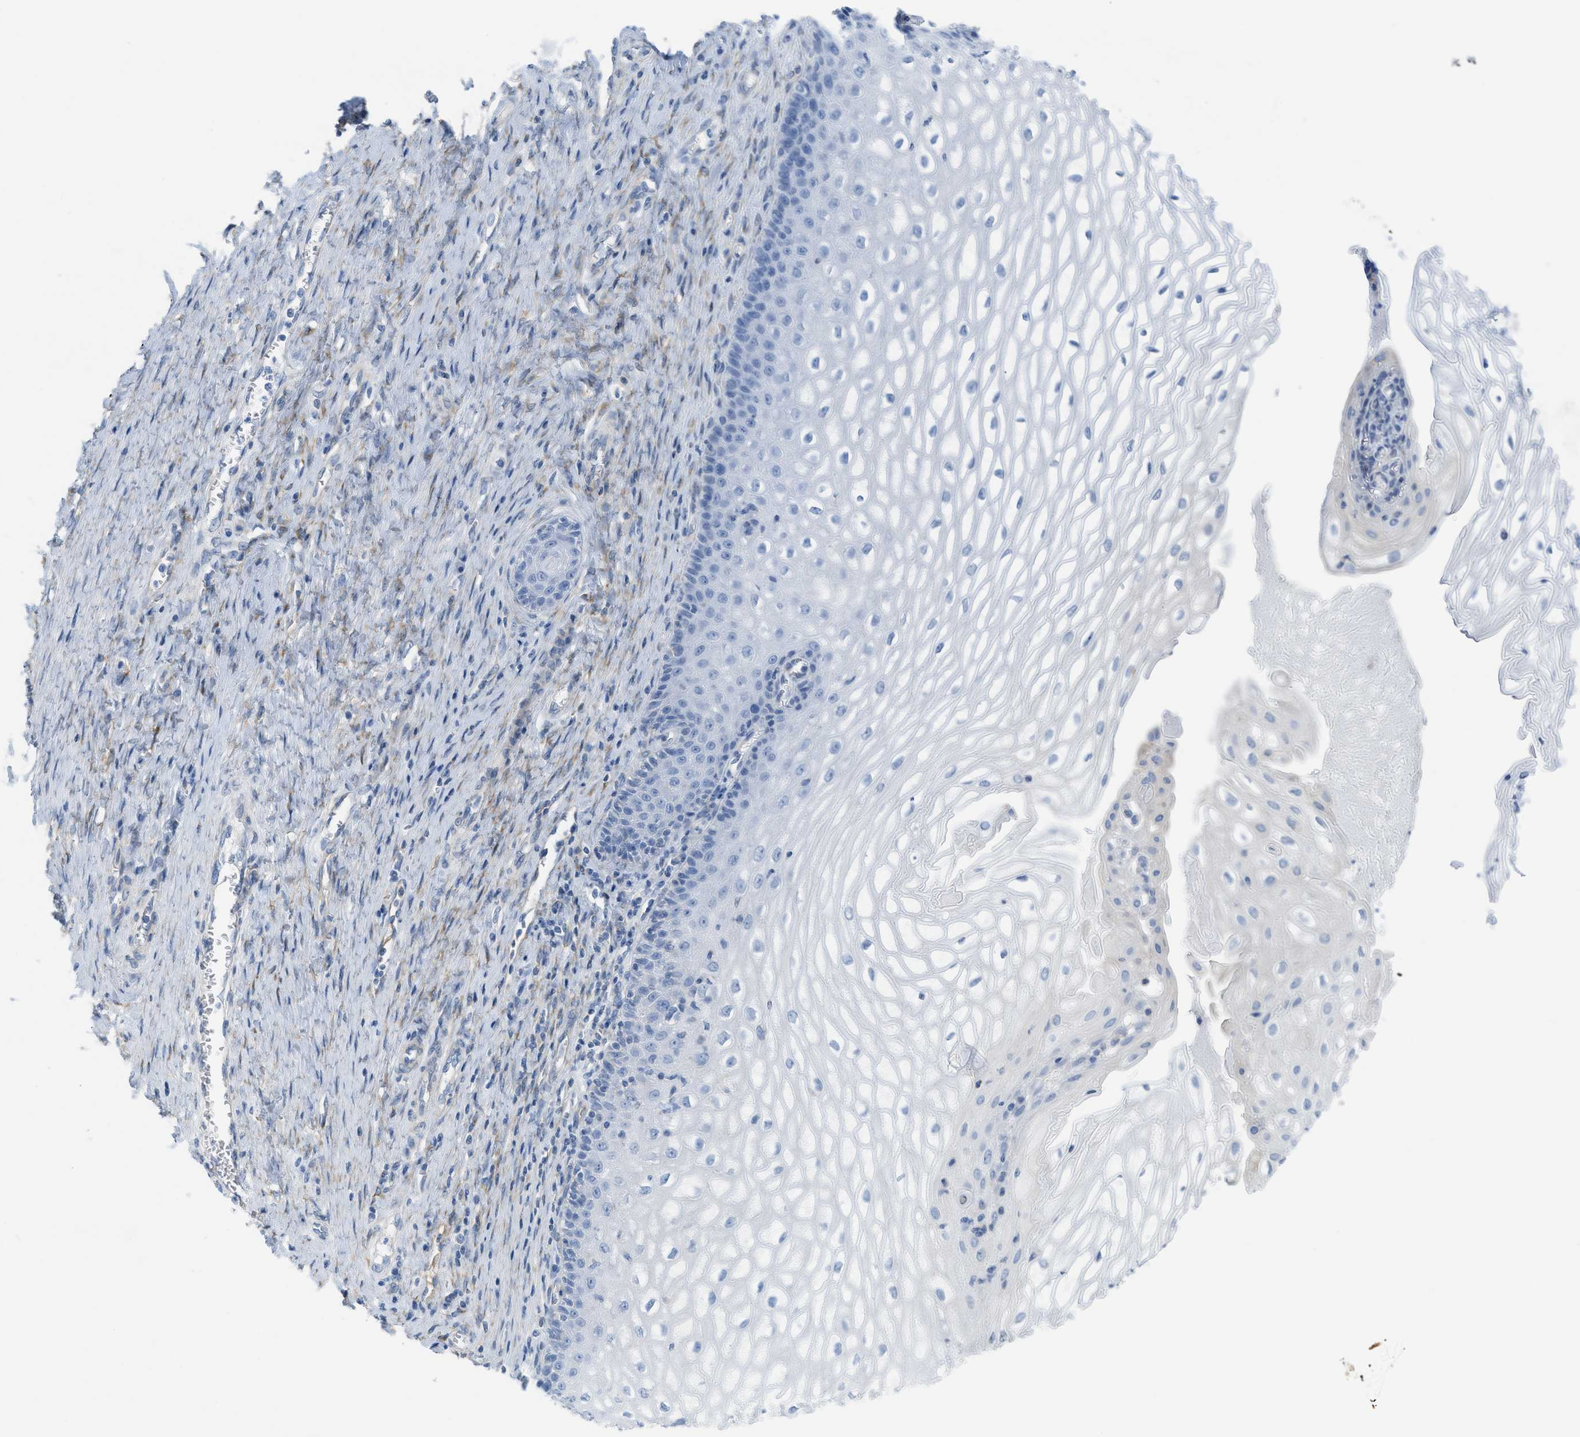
{"staining": {"intensity": "negative", "quantity": "none", "location": "none"}, "tissue": "cervical cancer", "cell_type": "Tumor cells", "image_type": "cancer", "snomed": [{"axis": "morphology", "description": "Adenocarcinoma, NOS"}, {"axis": "topography", "description": "Cervix"}], "caption": "Tumor cells are negative for protein expression in human adenocarcinoma (cervical).", "gene": "ASGR1", "patient": {"sex": "female", "age": 44}}